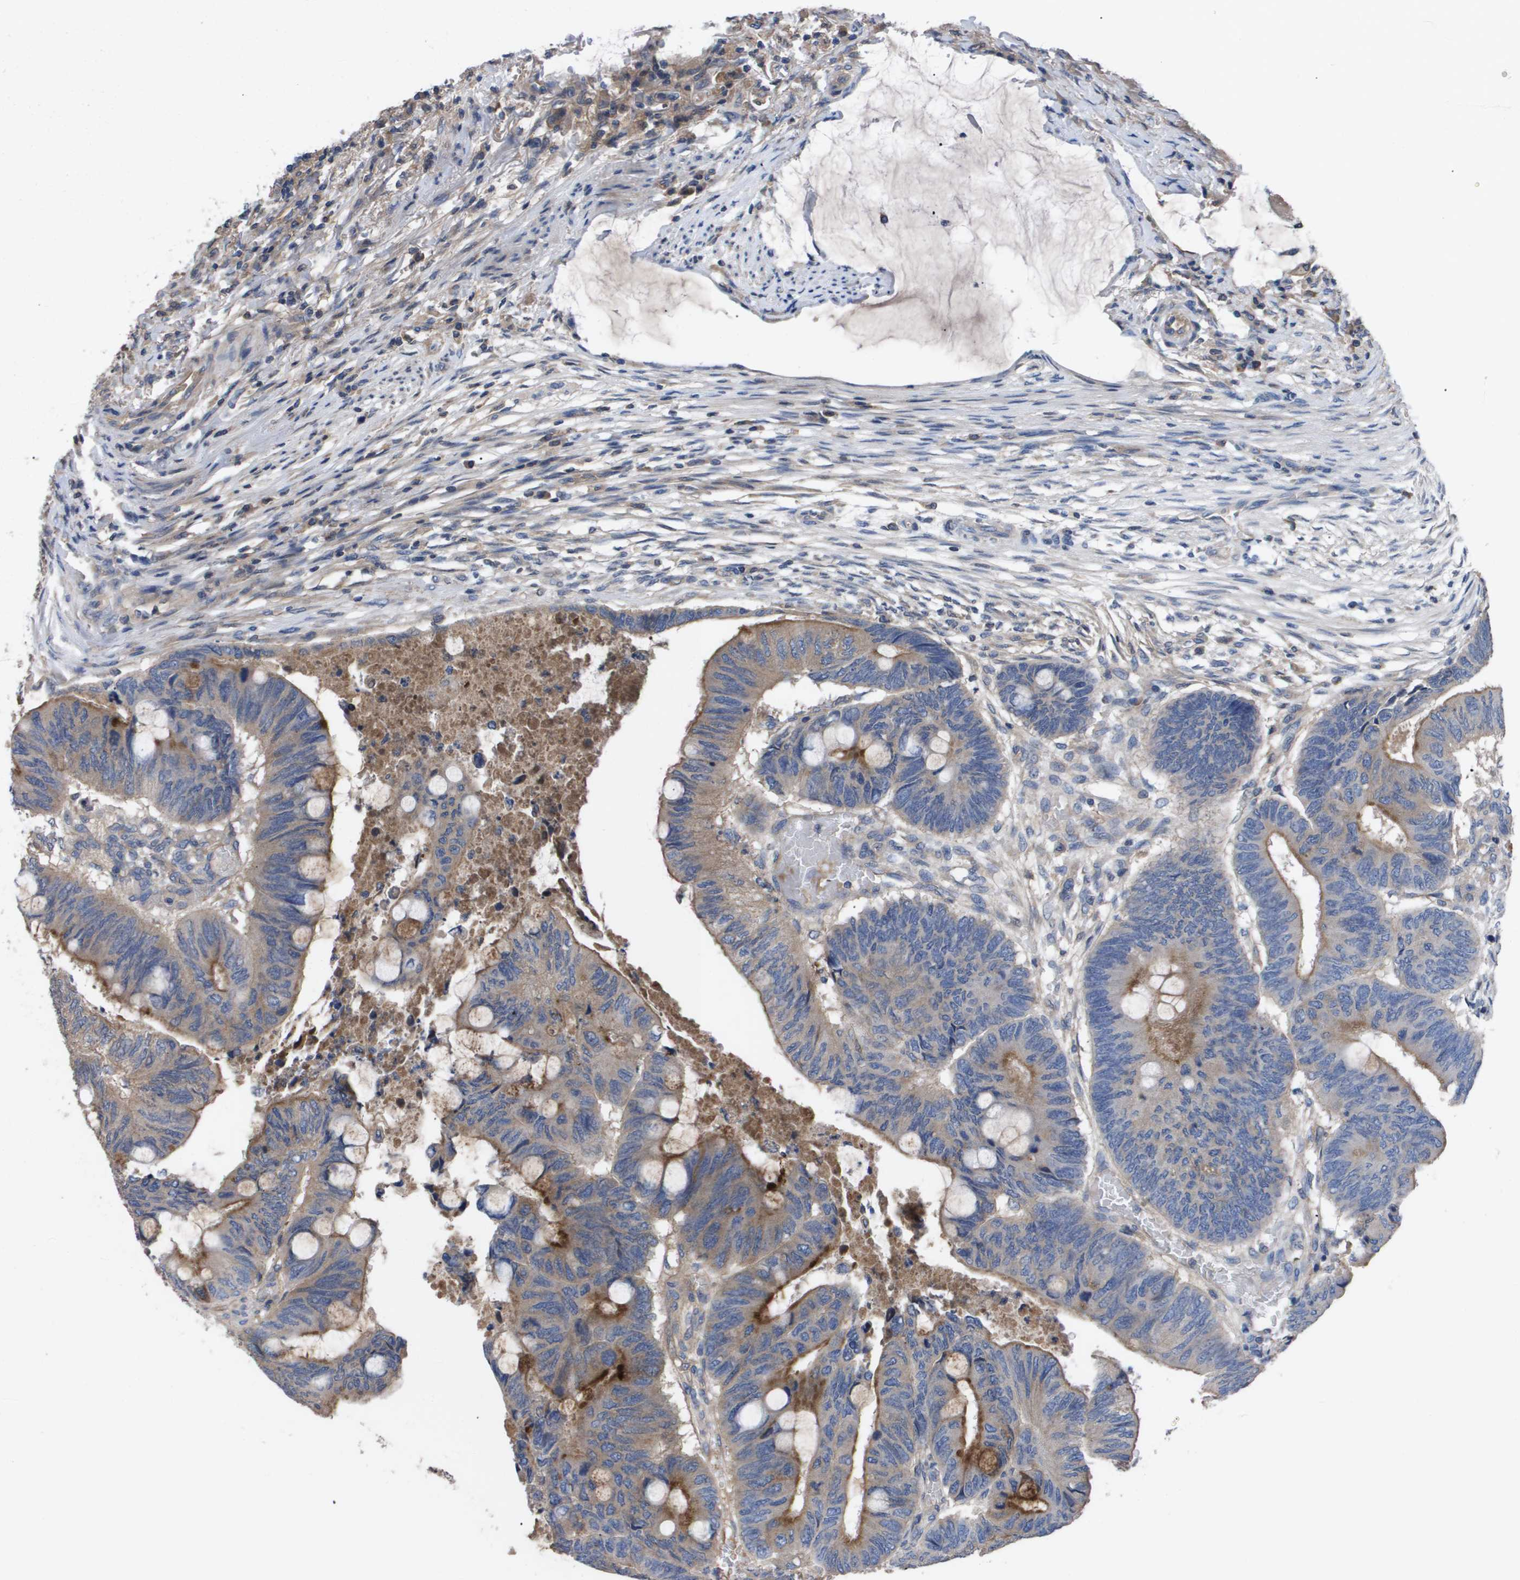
{"staining": {"intensity": "moderate", "quantity": "<25%", "location": "cytoplasmic/membranous"}, "tissue": "colorectal cancer", "cell_type": "Tumor cells", "image_type": "cancer", "snomed": [{"axis": "morphology", "description": "Normal tissue, NOS"}, {"axis": "morphology", "description": "Adenocarcinoma, NOS"}, {"axis": "topography", "description": "Rectum"}, {"axis": "topography", "description": "Peripheral nerve tissue"}], "caption": "Immunohistochemistry photomicrograph of neoplastic tissue: human colorectal cancer (adenocarcinoma) stained using IHC reveals low levels of moderate protein expression localized specifically in the cytoplasmic/membranous of tumor cells, appearing as a cytoplasmic/membranous brown color.", "gene": "SERPINA6", "patient": {"sex": "male", "age": 92}}